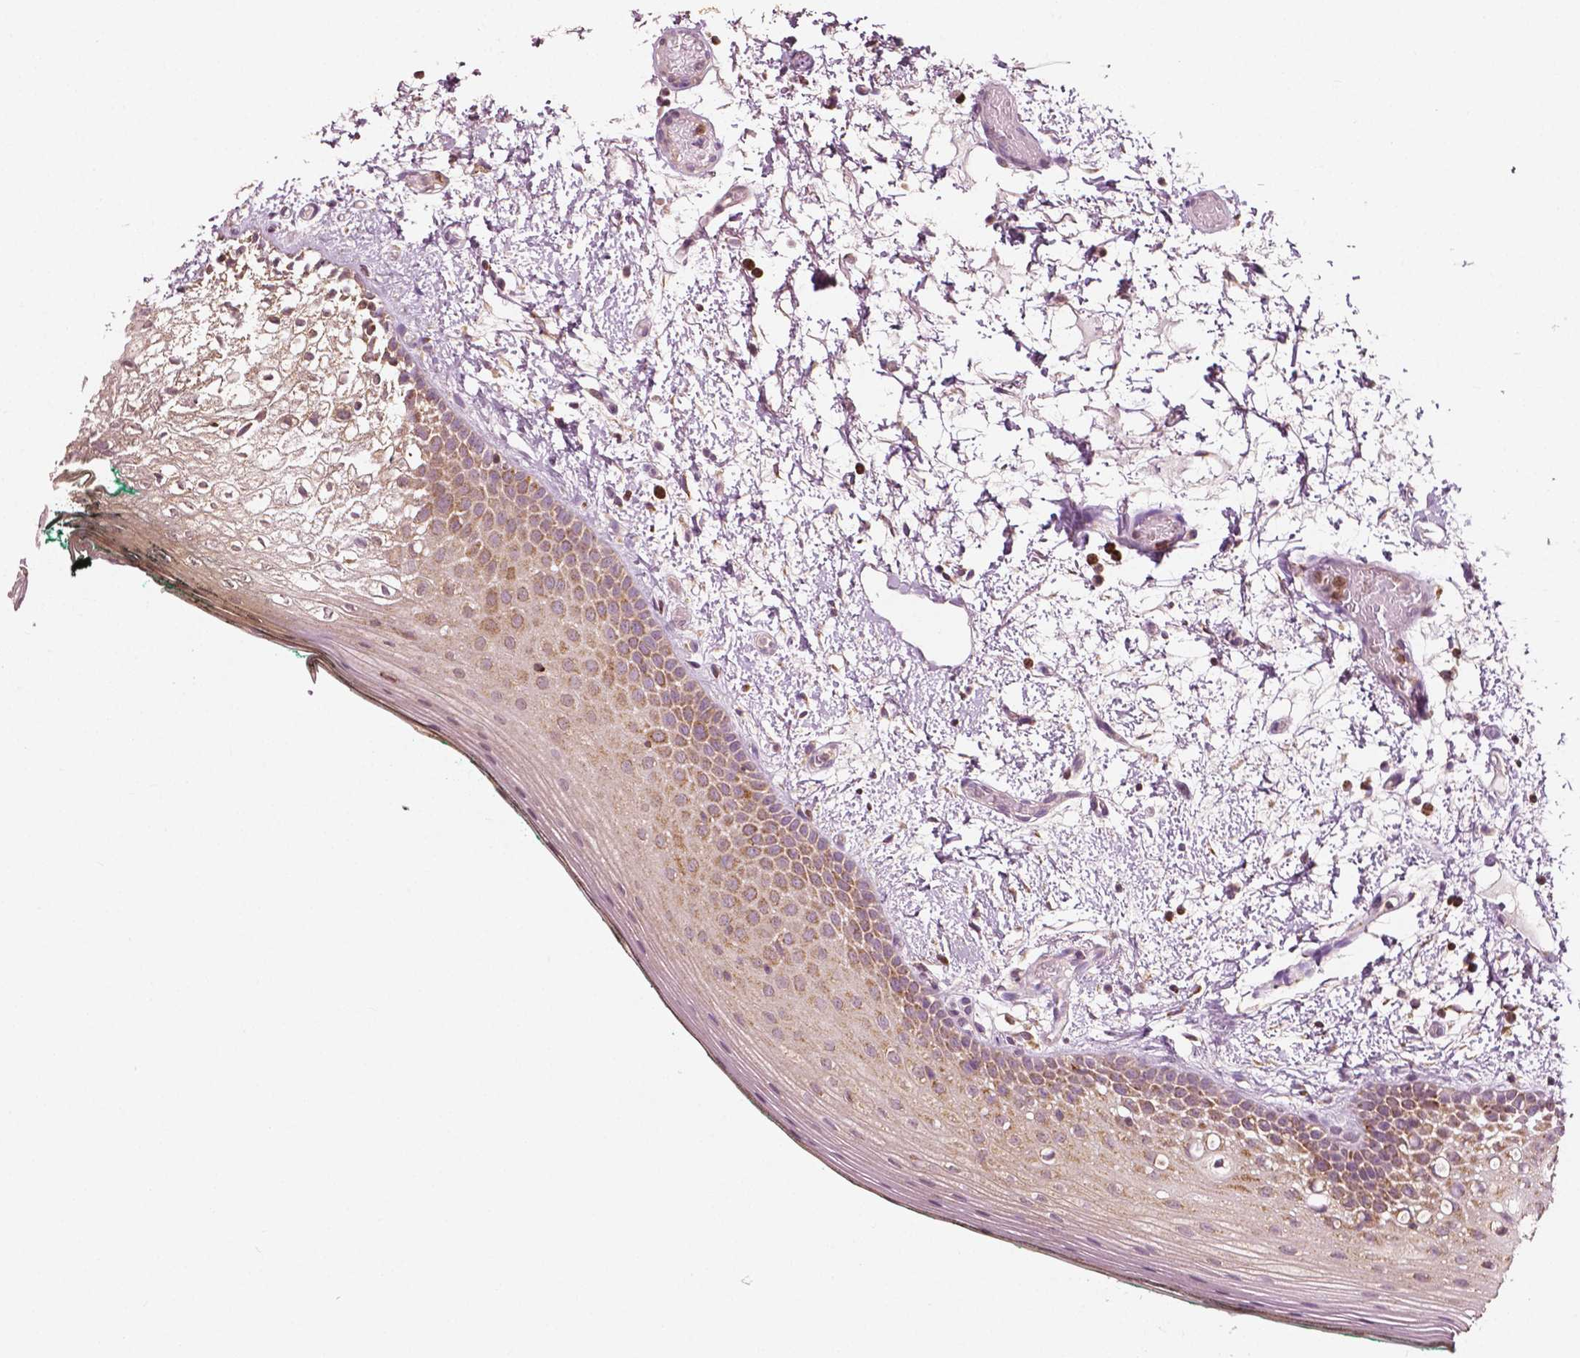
{"staining": {"intensity": "moderate", "quantity": ">75%", "location": "cytoplasmic/membranous"}, "tissue": "oral mucosa", "cell_type": "Squamous epithelial cells", "image_type": "normal", "snomed": [{"axis": "morphology", "description": "Normal tissue, NOS"}, {"axis": "topography", "description": "Oral tissue"}], "caption": "Moderate cytoplasmic/membranous protein staining is appreciated in about >75% of squamous epithelial cells in oral mucosa. (DAB (3,3'-diaminobenzidine) = brown stain, brightfield microscopy at high magnification).", "gene": "MCL1", "patient": {"sex": "female", "age": 83}}